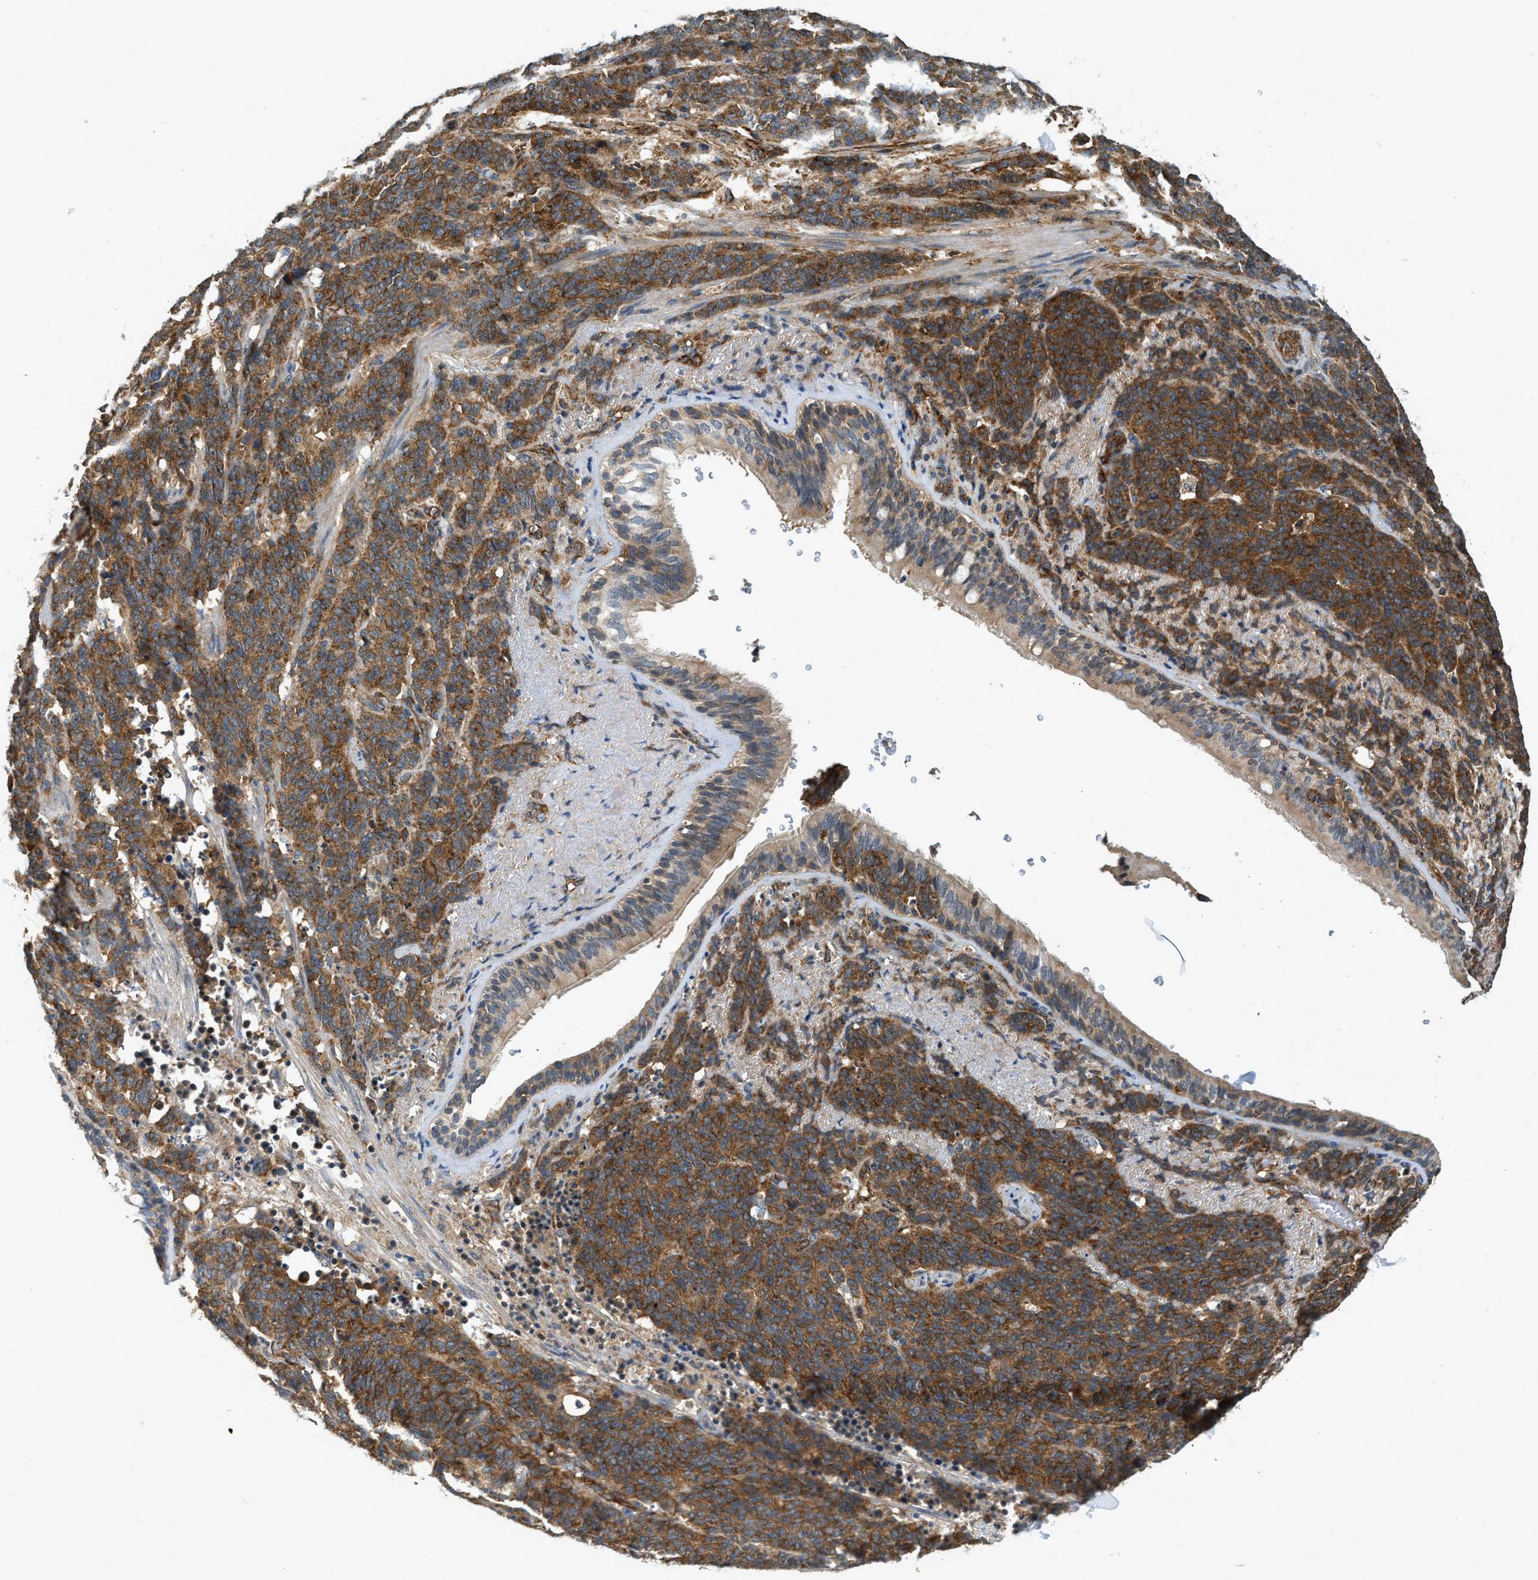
{"staining": {"intensity": "strong", "quantity": ">75%", "location": "cytoplasmic/membranous"}, "tissue": "lung cancer", "cell_type": "Tumor cells", "image_type": "cancer", "snomed": [{"axis": "morphology", "description": "Neoplasm, malignant, NOS"}, {"axis": "topography", "description": "Lung"}], "caption": "Human neoplasm (malignant) (lung) stained for a protein (brown) demonstrates strong cytoplasmic/membranous positive staining in about >75% of tumor cells.", "gene": "HIP1", "patient": {"sex": "female", "age": 58}}